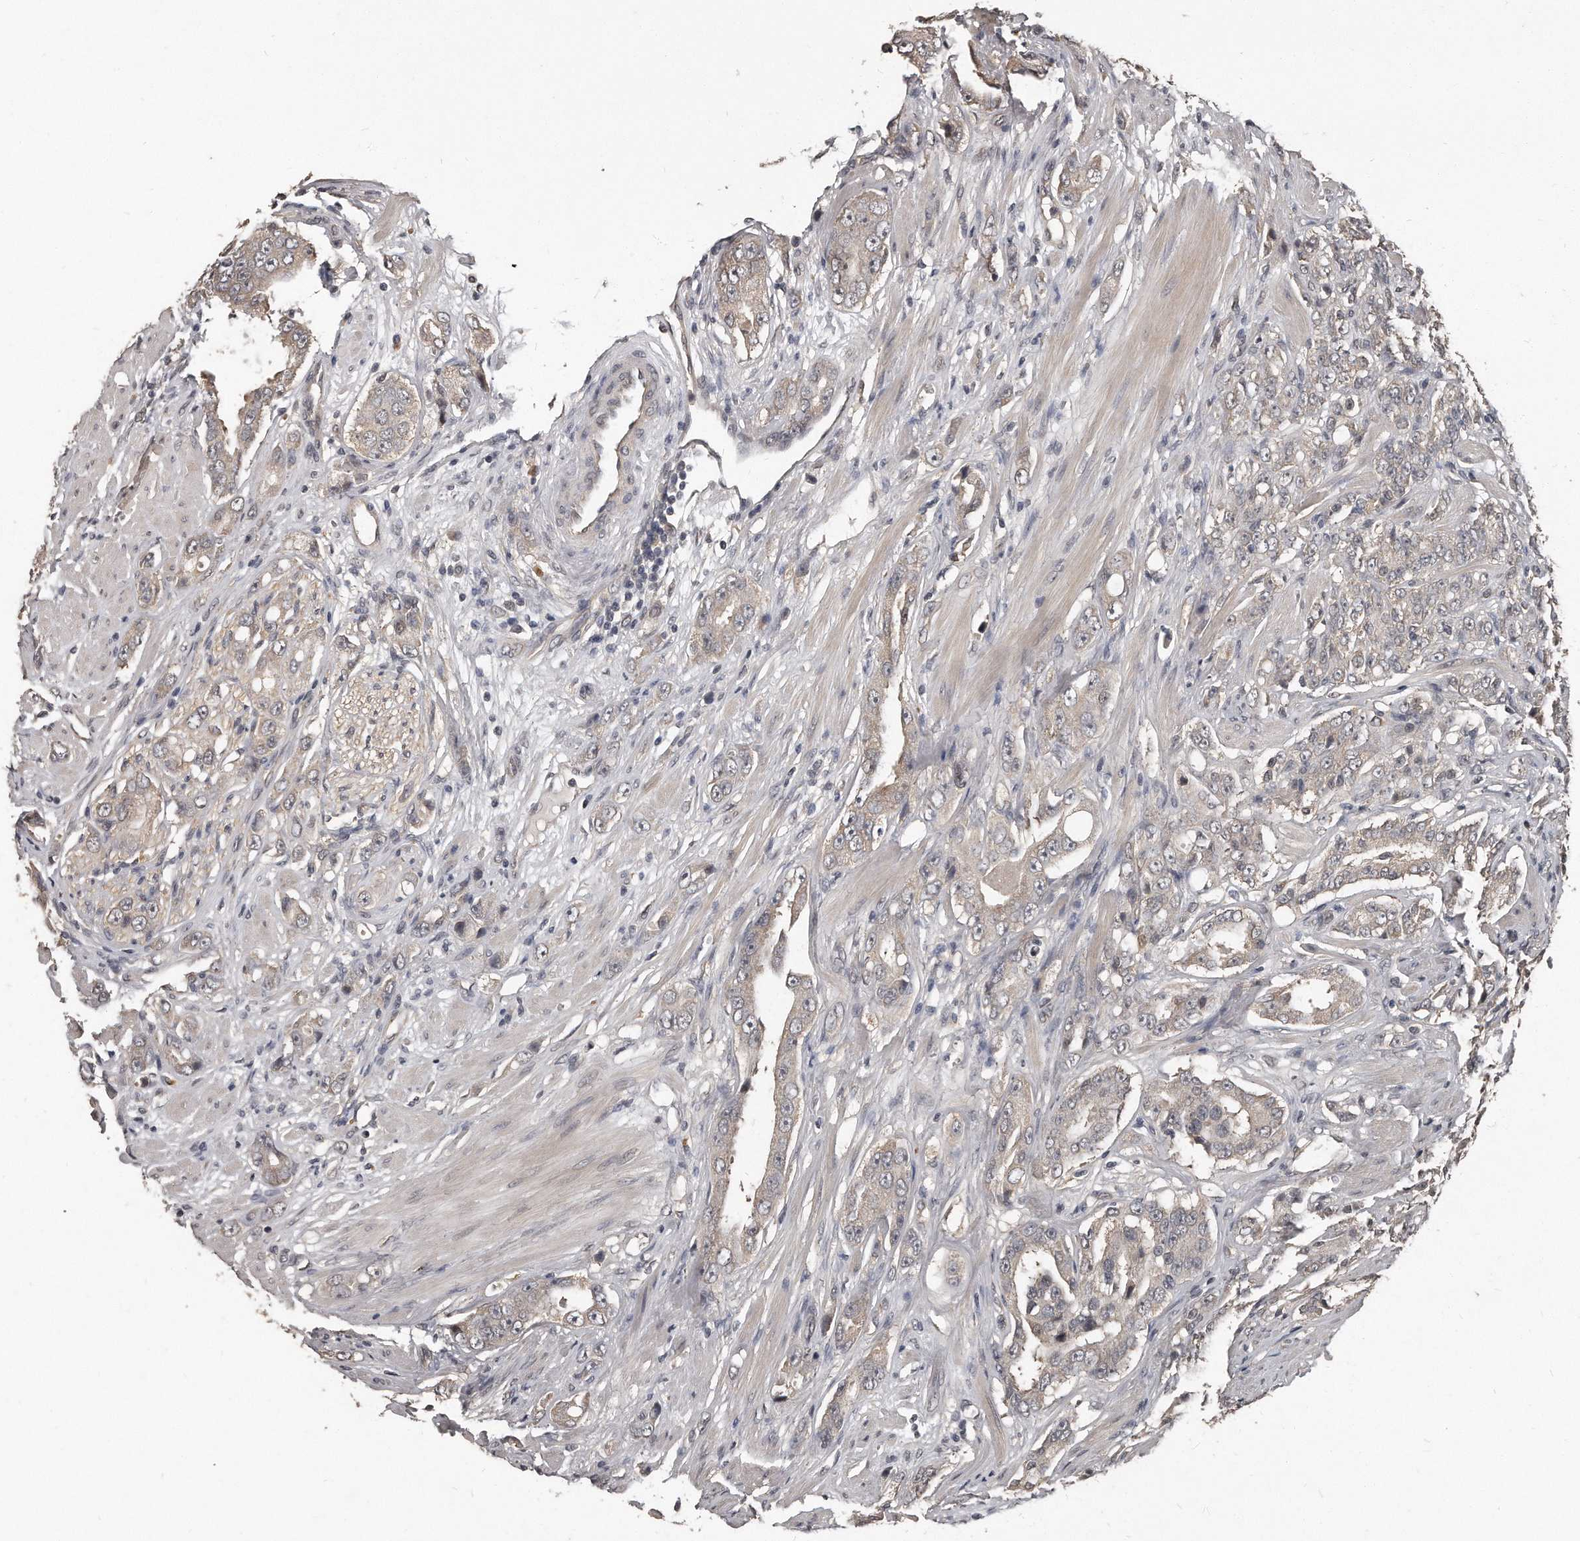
{"staining": {"intensity": "weak", "quantity": "<25%", "location": "cytoplasmic/membranous"}, "tissue": "prostate cancer", "cell_type": "Tumor cells", "image_type": "cancer", "snomed": [{"axis": "morphology", "description": "Adenocarcinoma, Medium grade"}, {"axis": "topography", "description": "Prostate"}], "caption": "This is a micrograph of immunohistochemistry (IHC) staining of prostate adenocarcinoma (medium-grade), which shows no positivity in tumor cells.", "gene": "GRB10", "patient": {"sex": "male", "age": 53}}